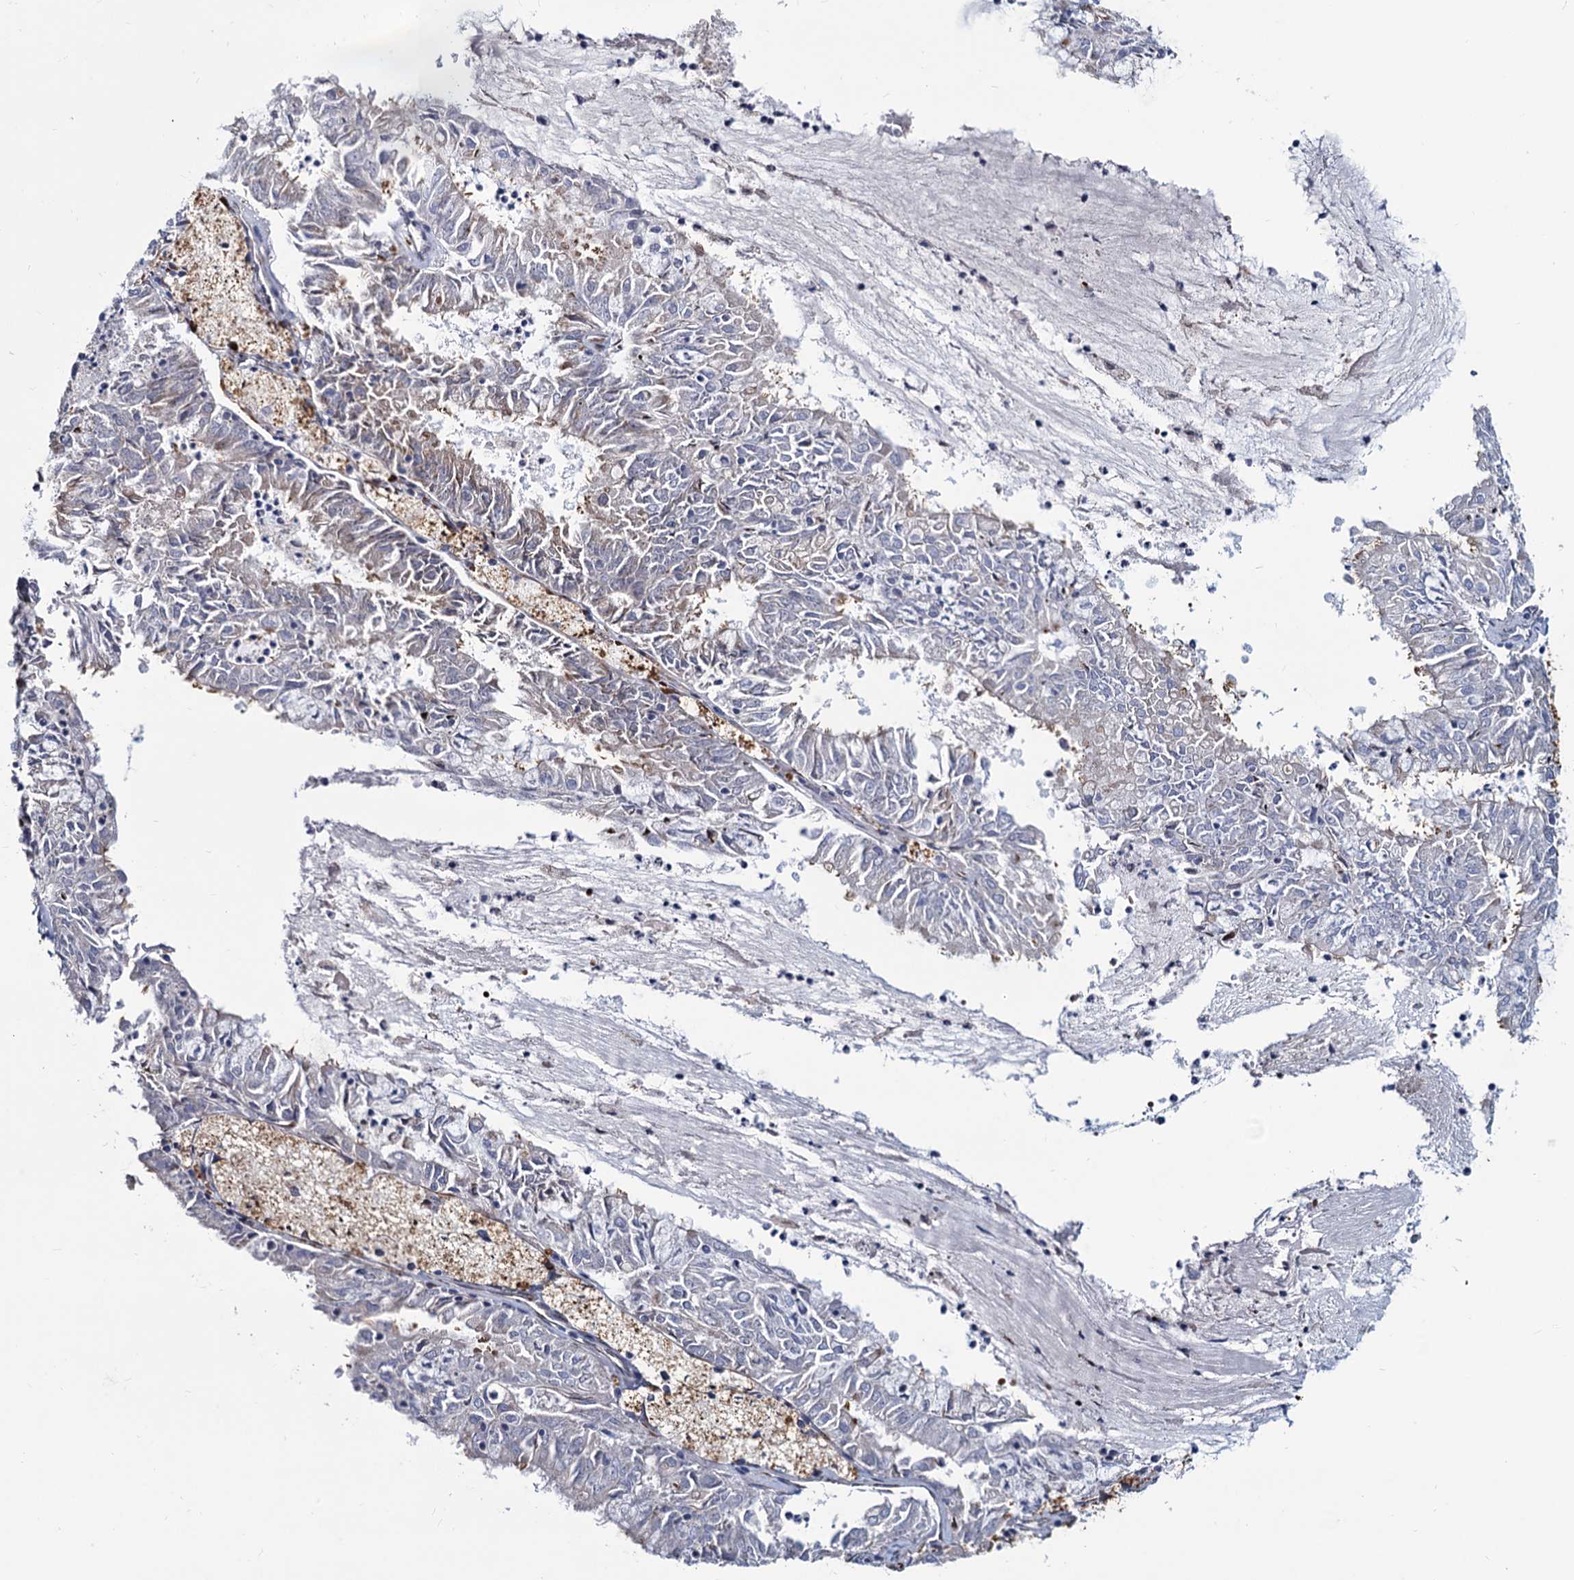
{"staining": {"intensity": "negative", "quantity": "none", "location": "none"}, "tissue": "endometrial cancer", "cell_type": "Tumor cells", "image_type": "cancer", "snomed": [{"axis": "morphology", "description": "Adenocarcinoma, NOS"}, {"axis": "topography", "description": "Endometrium"}], "caption": "This is a histopathology image of immunohistochemistry staining of endometrial cancer, which shows no staining in tumor cells.", "gene": "AGBL4", "patient": {"sex": "female", "age": 57}}